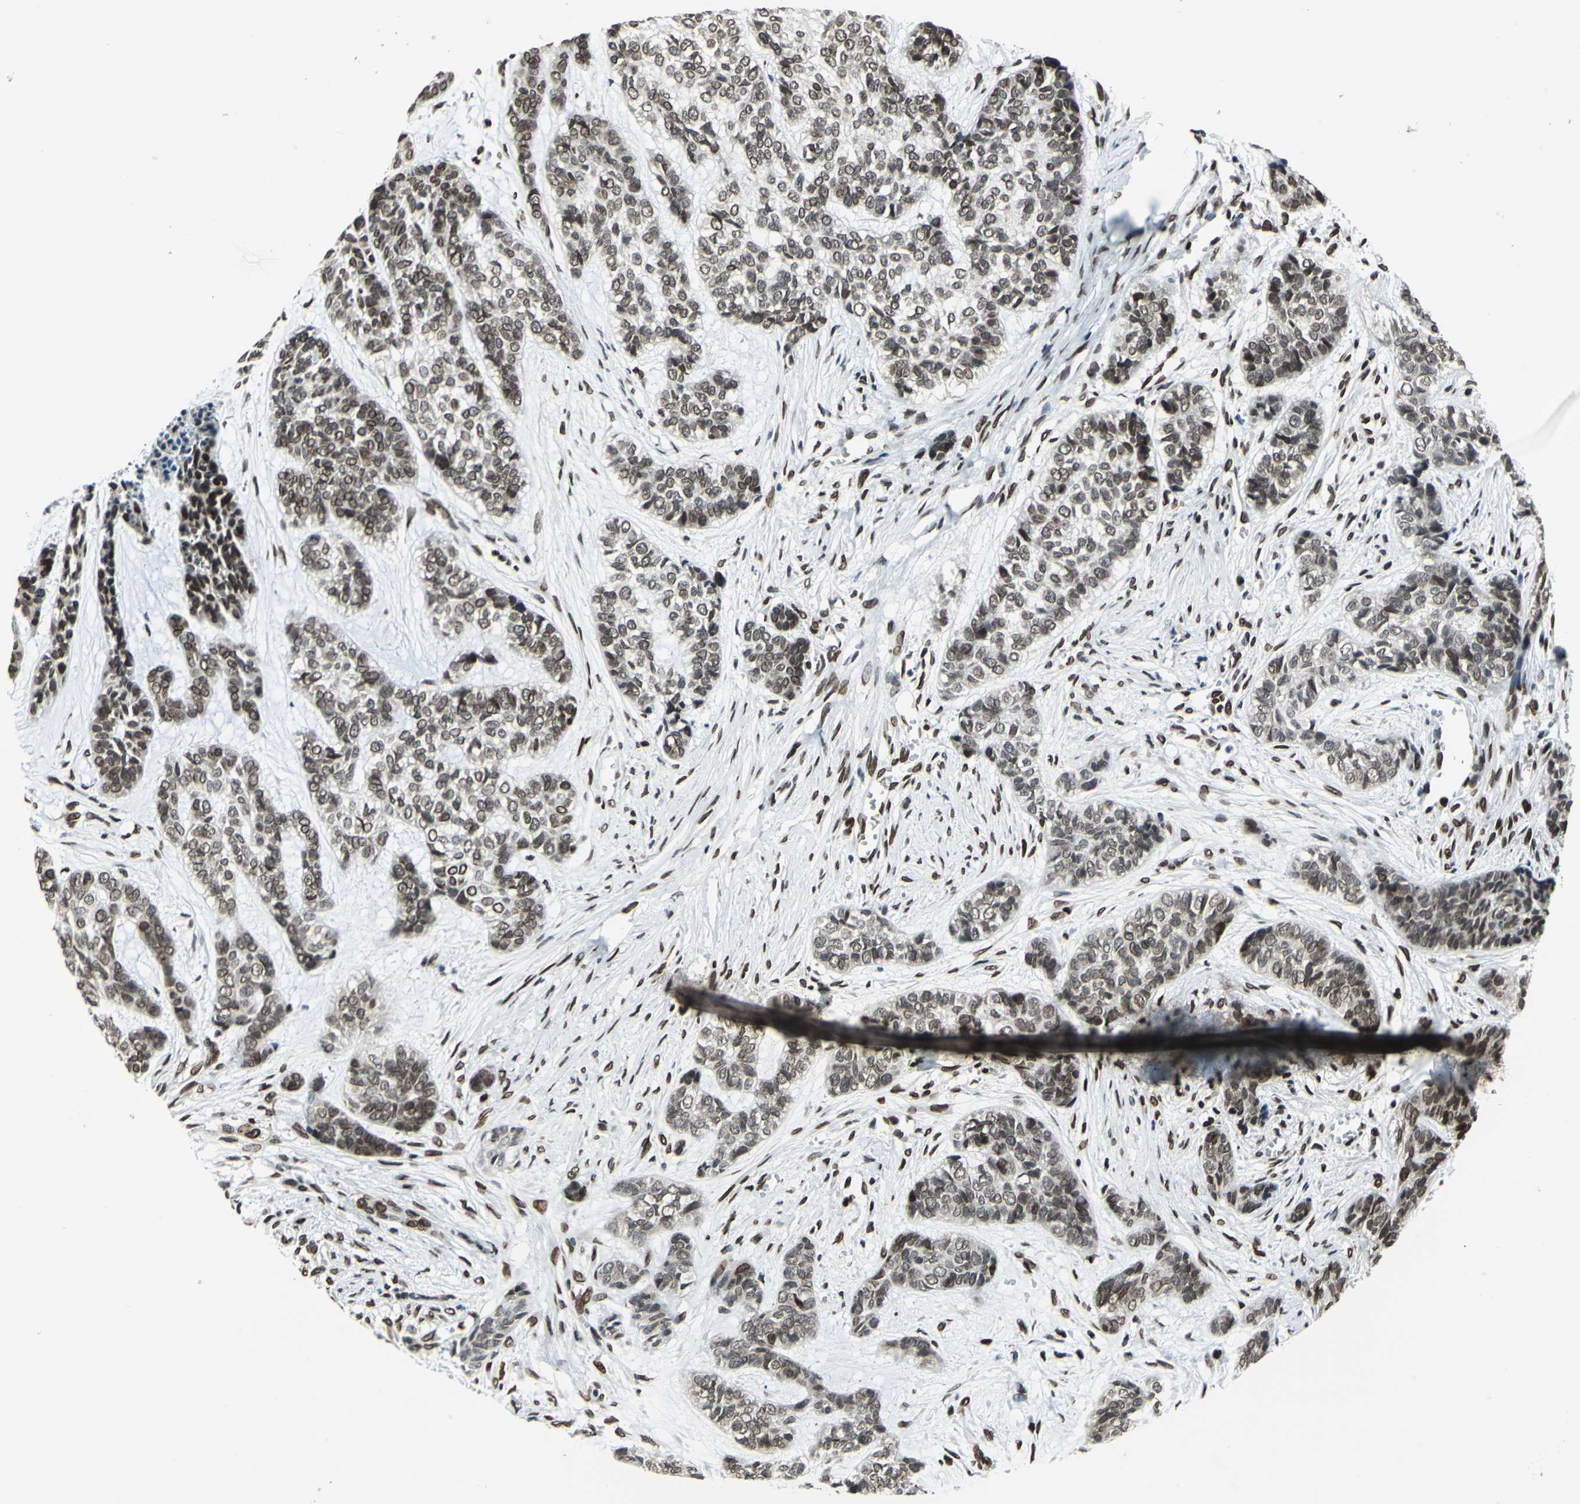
{"staining": {"intensity": "moderate", "quantity": ">75%", "location": "cytoplasmic/membranous,nuclear"}, "tissue": "skin cancer", "cell_type": "Tumor cells", "image_type": "cancer", "snomed": [{"axis": "morphology", "description": "Basal cell carcinoma"}, {"axis": "topography", "description": "Skin"}], "caption": "Protein expression by immunohistochemistry (IHC) demonstrates moderate cytoplasmic/membranous and nuclear positivity in approximately >75% of tumor cells in skin cancer (basal cell carcinoma).", "gene": "ISY1", "patient": {"sex": "female", "age": 64}}